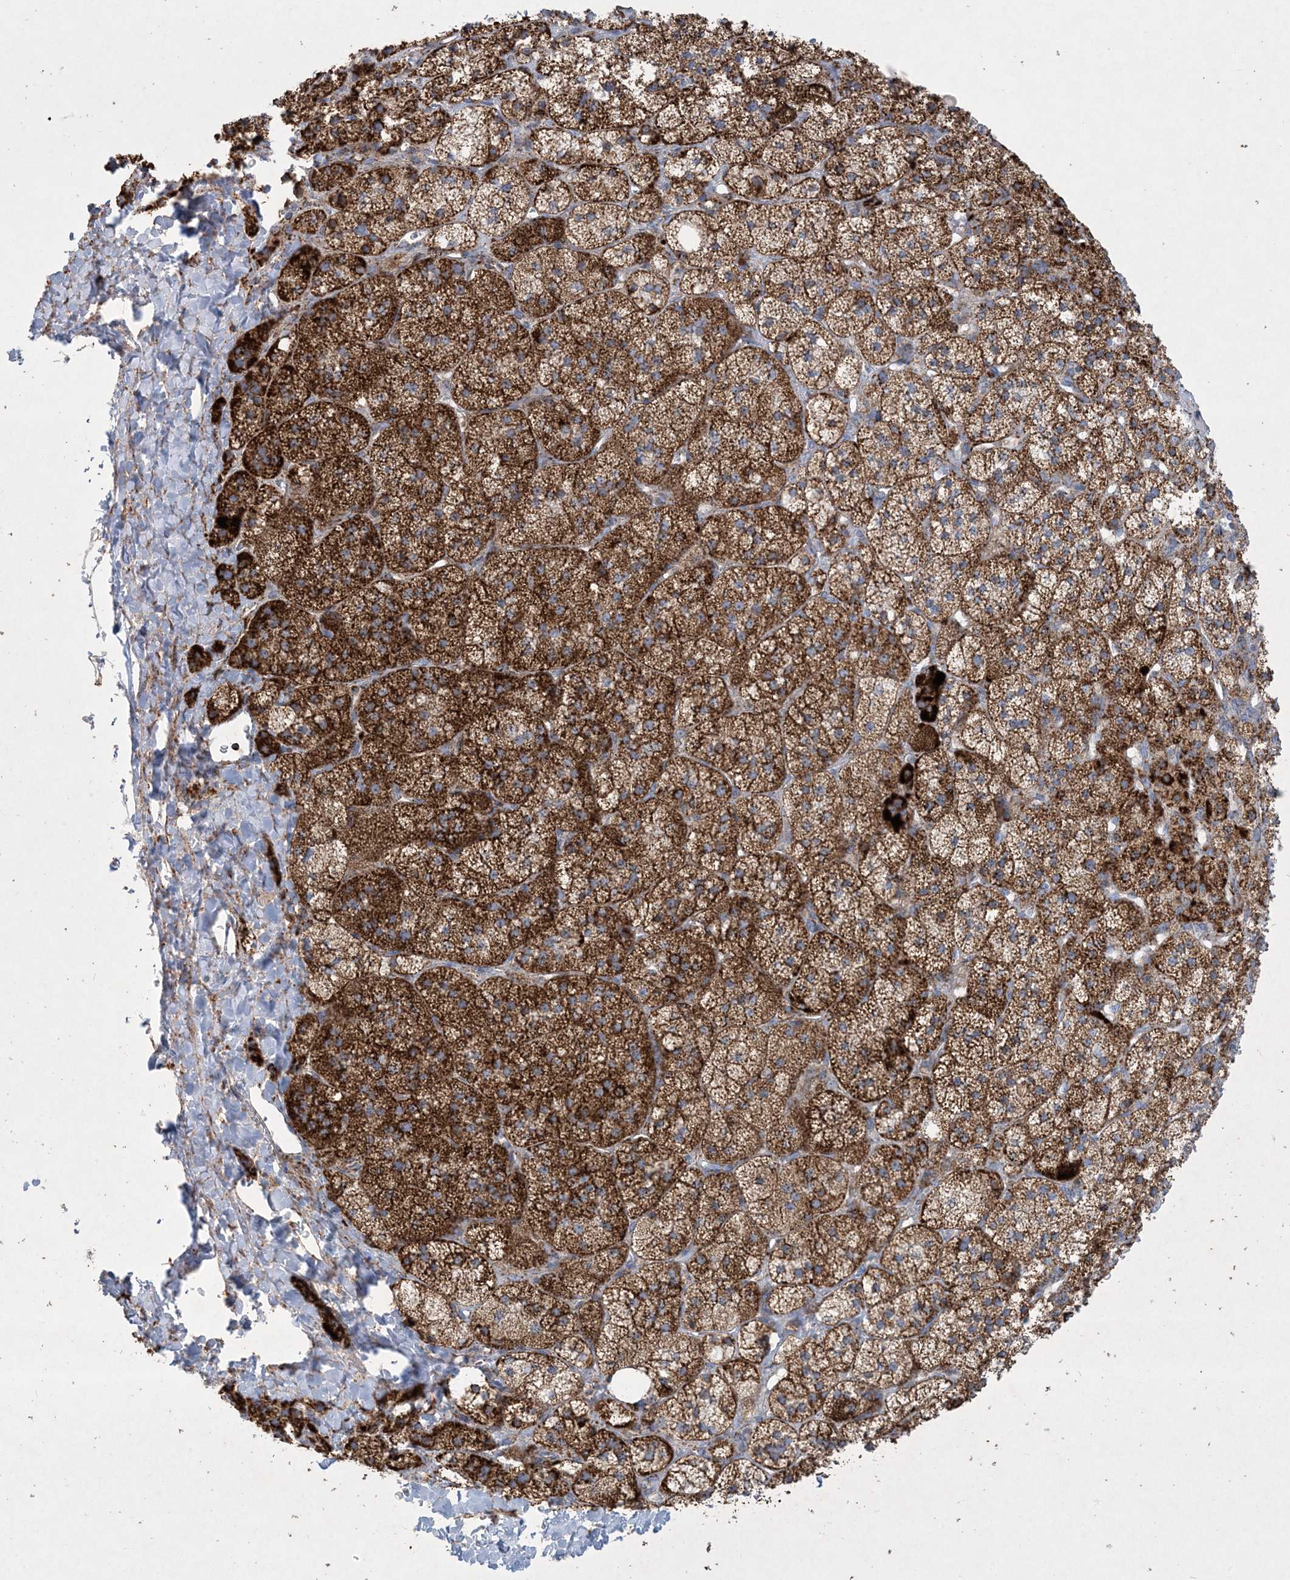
{"staining": {"intensity": "strong", "quantity": ">75%", "location": "cytoplasmic/membranous"}, "tissue": "adrenal gland", "cell_type": "Glandular cells", "image_type": "normal", "snomed": [{"axis": "morphology", "description": "Normal tissue, NOS"}, {"axis": "topography", "description": "Adrenal gland"}], "caption": "DAB immunohistochemical staining of unremarkable adrenal gland demonstrates strong cytoplasmic/membranous protein expression in approximately >75% of glandular cells. (DAB IHC with brightfield microscopy, high magnification).", "gene": "BEND4", "patient": {"sex": "male", "age": 61}}